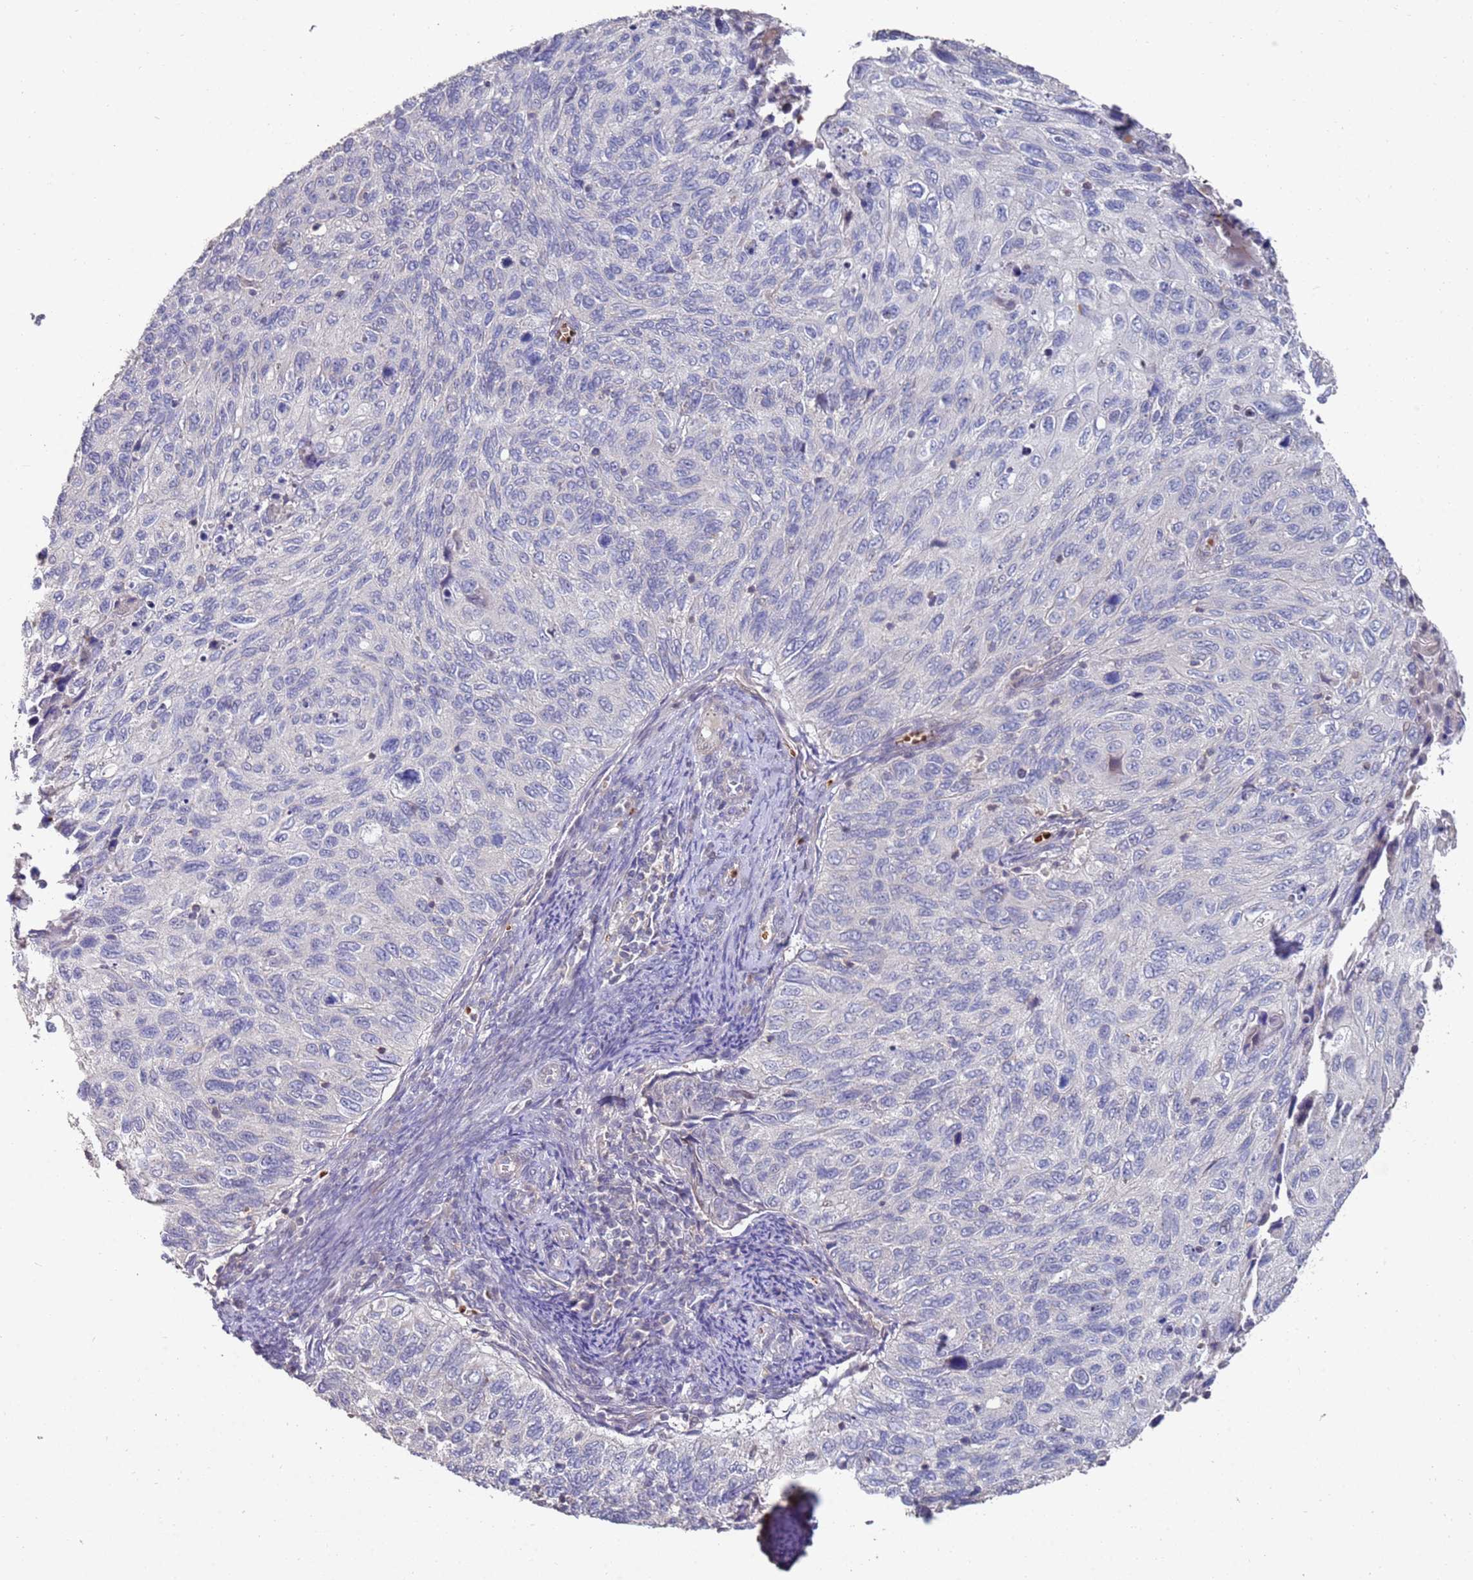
{"staining": {"intensity": "negative", "quantity": "none", "location": "none"}, "tissue": "cervical cancer", "cell_type": "Tumor cells", "image_type": "cancer", "snomed": [{"axis": "morphology", "description": "Squamous cell carcinoma, NOS"}, {"axis": "topography", "description": "Cervix"}], "caption": "DAB immunohistochemical staining of cervical cancer (squamous cell carcinoma) demonstrates no significant positivity in tumor cells.", "gene": "LACC1", "patient": {"sex": "female", "age": 70}}